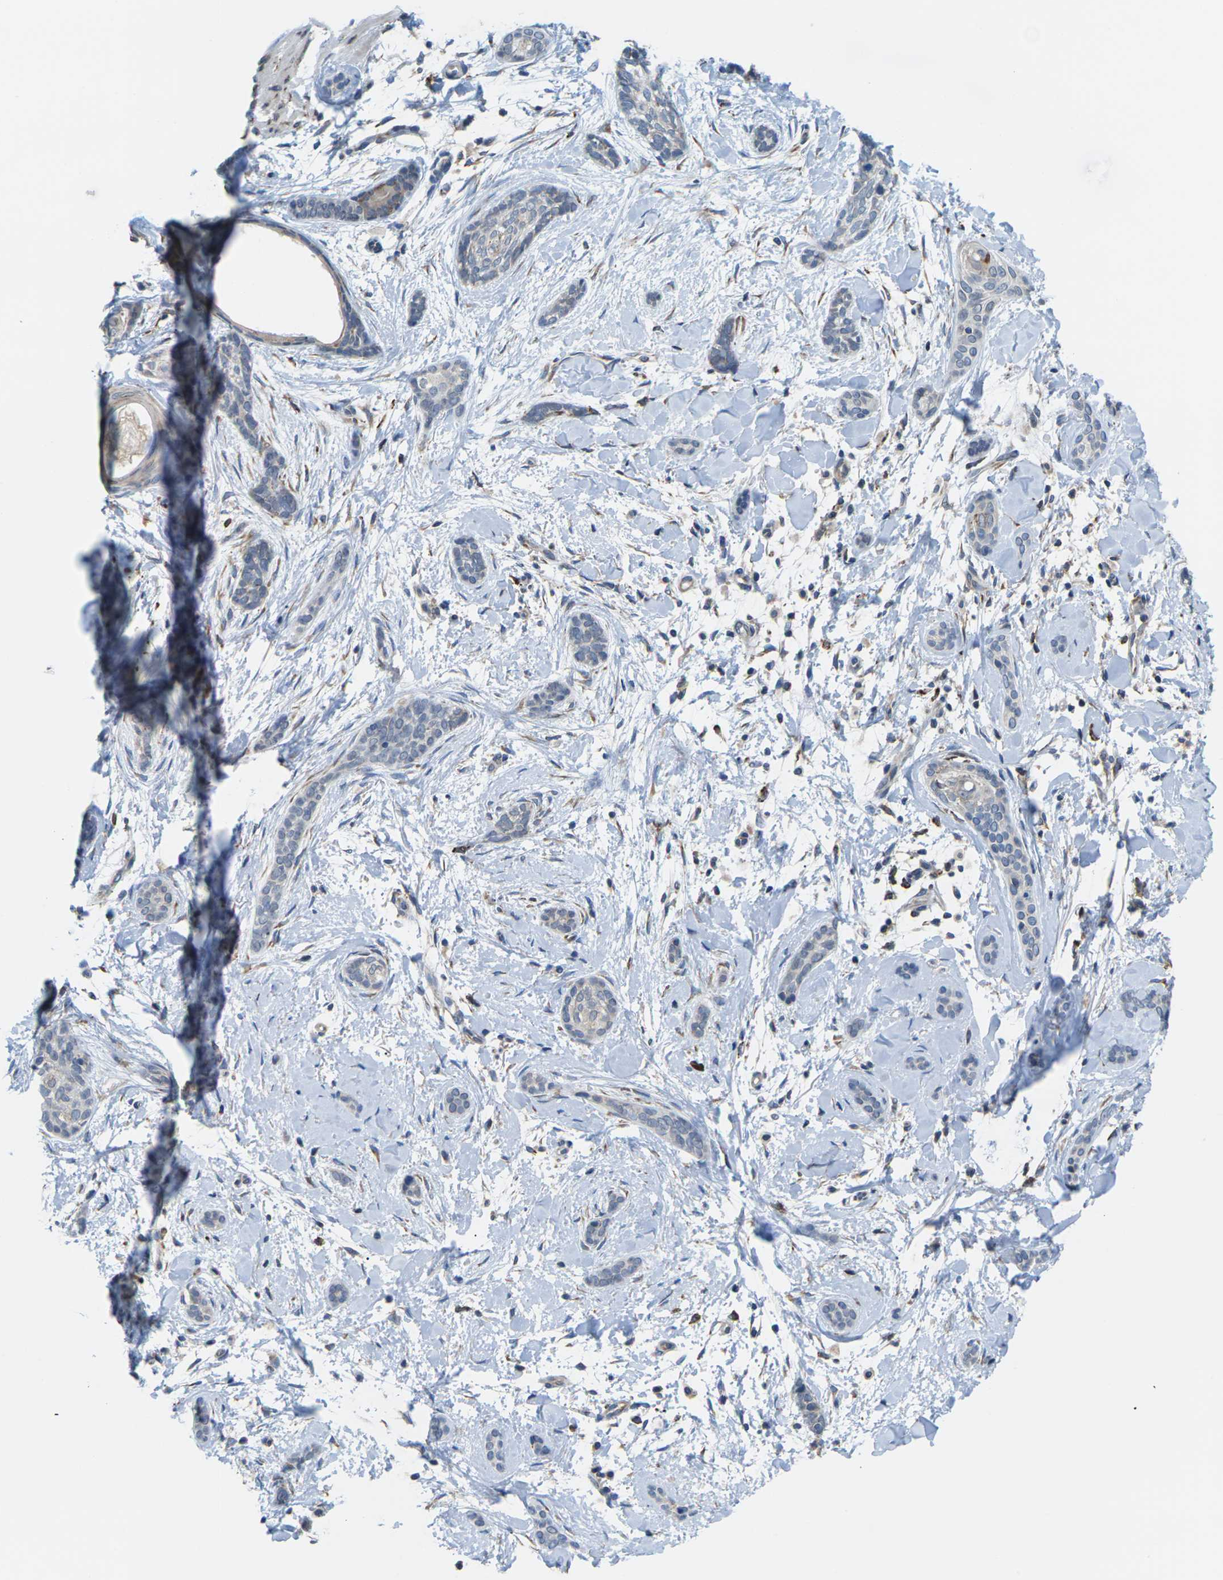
{"staining": {"intensity": "negative", "quantity": "none", "location": "none"}, "tissue": "skin cancer", "cell_type": "Tumor cells", "image_type": "cancer", "snomed": [{"axis": "morphology", "description": "Basal cell carcinoma"}, {"axis": "morphology", "description": "Adnexal tumor, benign"}, {"axis": "topography", "description": "Skin"}], "caption": "Protein analysis of skin cancer (basal cell carcinoma) exhibits no significant positivity in tumor cells. (DAB IHC with hematoxylin counter stain).", "gene": "PDZK1IP1", "patient": {"sex": "female", "age": 42}}